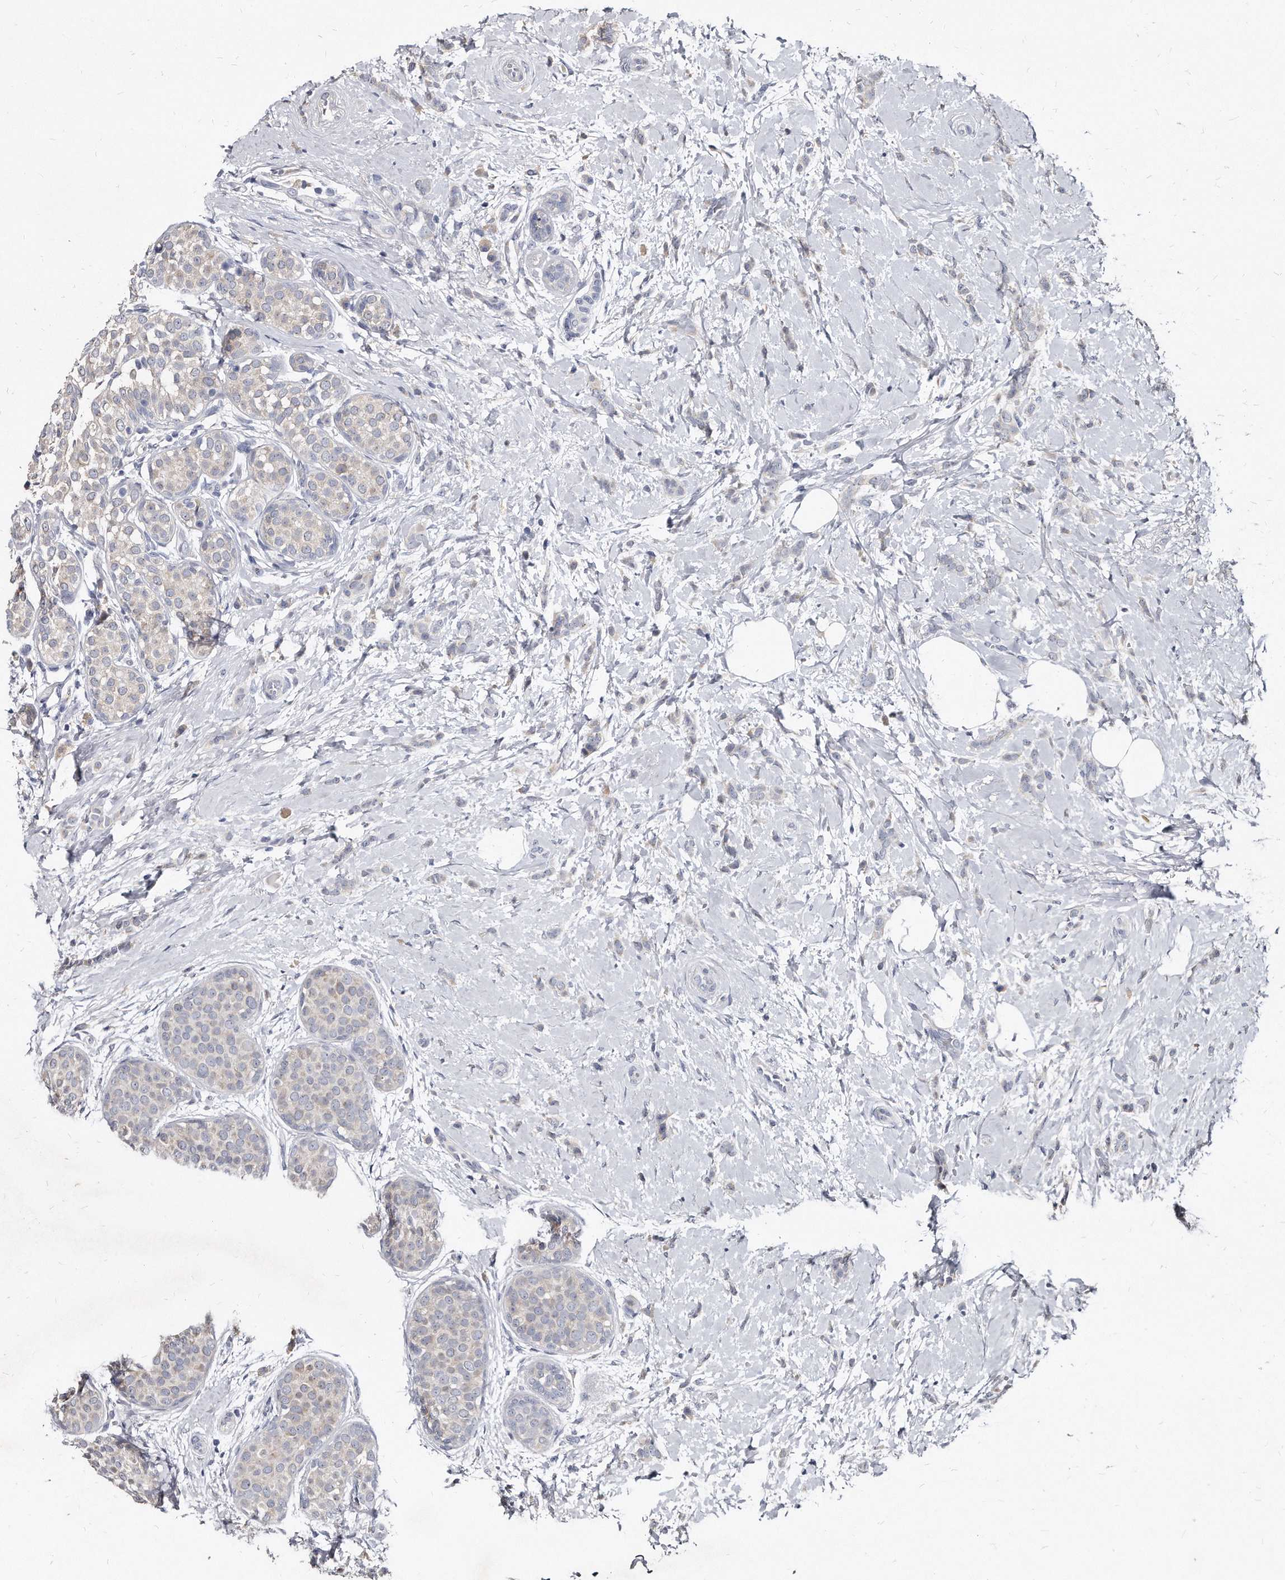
{"staining": {"intensity": "negative", "quantity": "none", "location": "none"}, "tissue": "breast cancer", "cell_type": "Tumor cells", "image_type": "cancer", "snomed": [{"axis": "morphology", "description": "Lobular carcinoma, in situ"}, {"axis": "morphology", "description": "Lobular carcinoma"}, {"axis": "topography", "description": "Breast"}], "caption": "DAB (3,3'-diaminobenzidine) immunohistochemical staining of breast cancer shows no significant expression in tumor cells. (Brightfield microscopy of DAB immunohistochemistry (IHC) at high magnification).", "gene": "KLHDC3", "patient": {"sex": "female", "age": 41}}